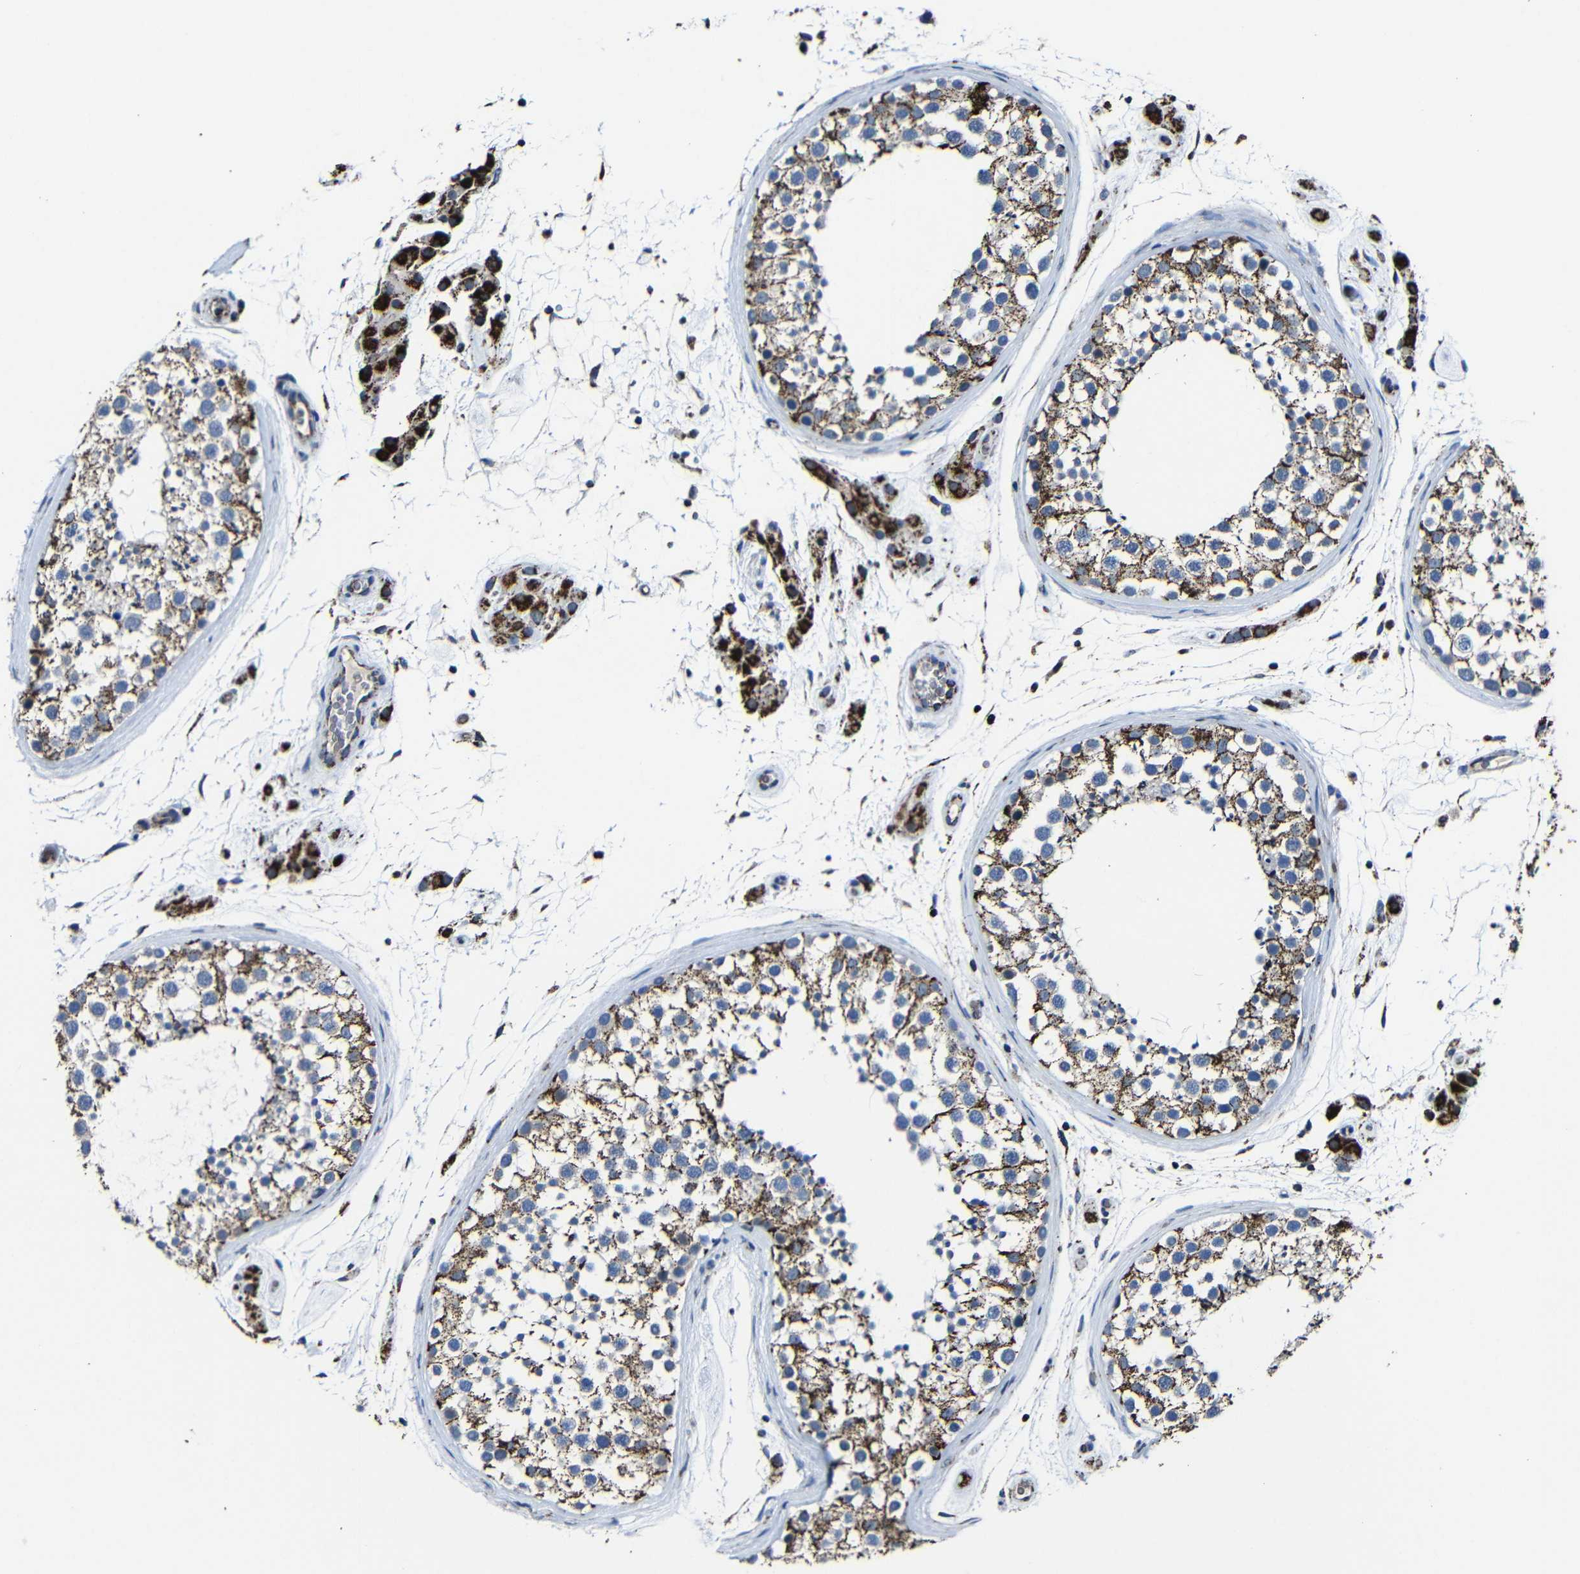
{"staining": {"intensity": "strong", "quantity": "25%-75%", "location": "cytoplasmic/membranous"}, "tissue": "testis", "cell_type": "Cells in seminiferous ducts", "image_type": "normal", "snomed": [{"axis": "morphology", "description": "Normal tissue, NOS"}, {"axis": "topography", "description": "Testis"}], "caption": "Immunohistochemical staining of benign testis displays strong cytoplasmic/membranous protein positivity in approximately 25%-75% of cells in seminiferous ducts.", "gene": "CA5B", "patient": {"sex": "male", "age": 46}}